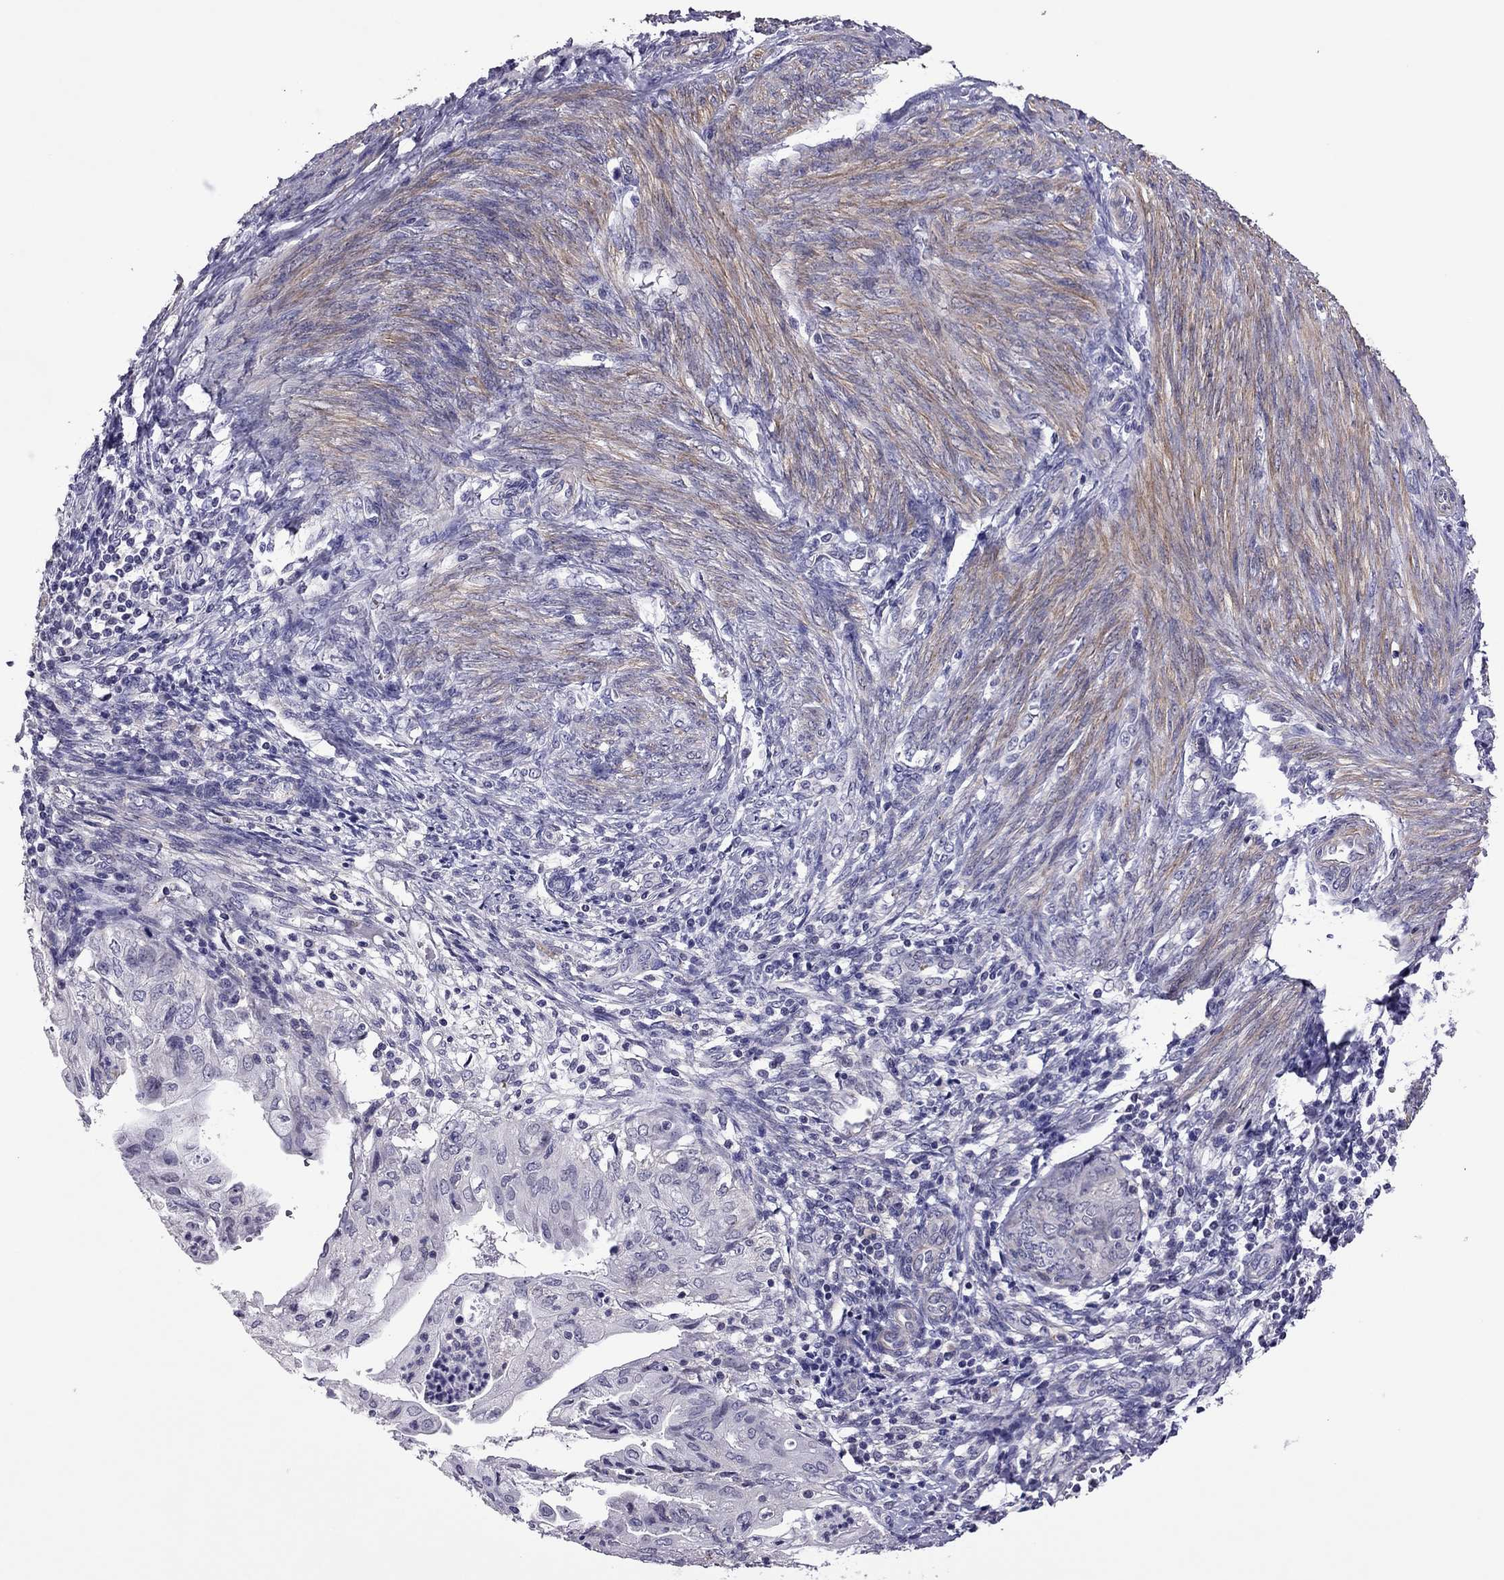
{"staining": {"intensity": "negative", "quantity": "none", "location": "none"}, "tissue": "endometrial cancer", "cell_type": "Tumor cells", "image_type": "cancer", "snomed": [{"axis": "morphology", "description": "Adenocarcinoma, NOS"}, {"axis": "topography", "description": "Endometrium"}], "caption": "An immunohistochemistry (IHC) photomicrograph of endometrial cancer is shown. There is no staining in tumor cells of endometrial cancer.", "gene": "SLC16A8", "patient": {"sex": "female", "age": 68}}